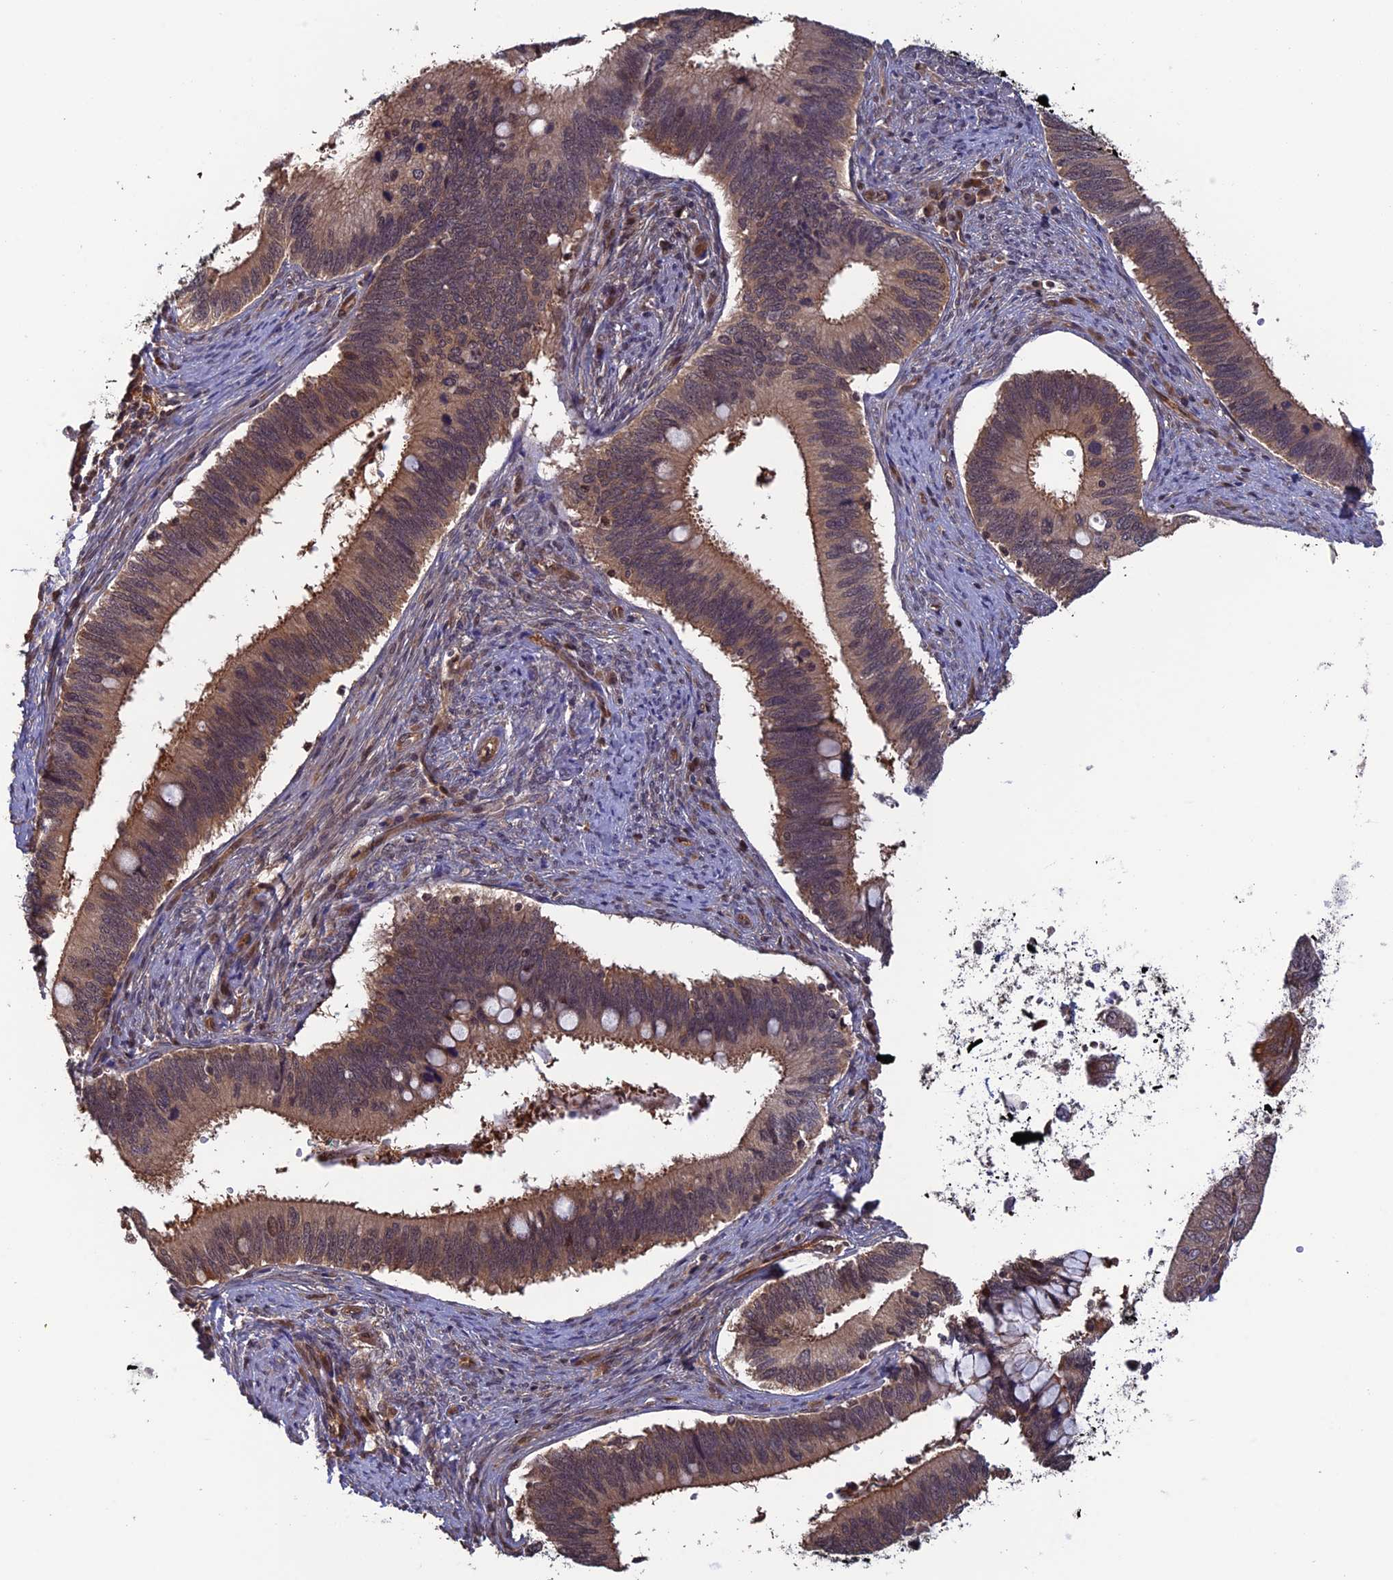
{"staining": {"intensity": "moderate", "quantity": ">75%", "location": "cytoplasmic/membranous"}, "tissue": "cervical cancer", "cell_type": "Tumor cells", "image_type": "cancer", "snomed": [{"axis": "morphology", "description": "Adenocarcinoma, NOS"}, {"axis": "topography", "description": "Cervix"}], "caption": "The micrograph exhibits a brown stain indicating the presence of a protein in the cytoplasmic/membranous of tumor cells in adenocarcinoma (cervical).", "gene": "LIN37", "patient": {"sex": "female", "age": 42}}